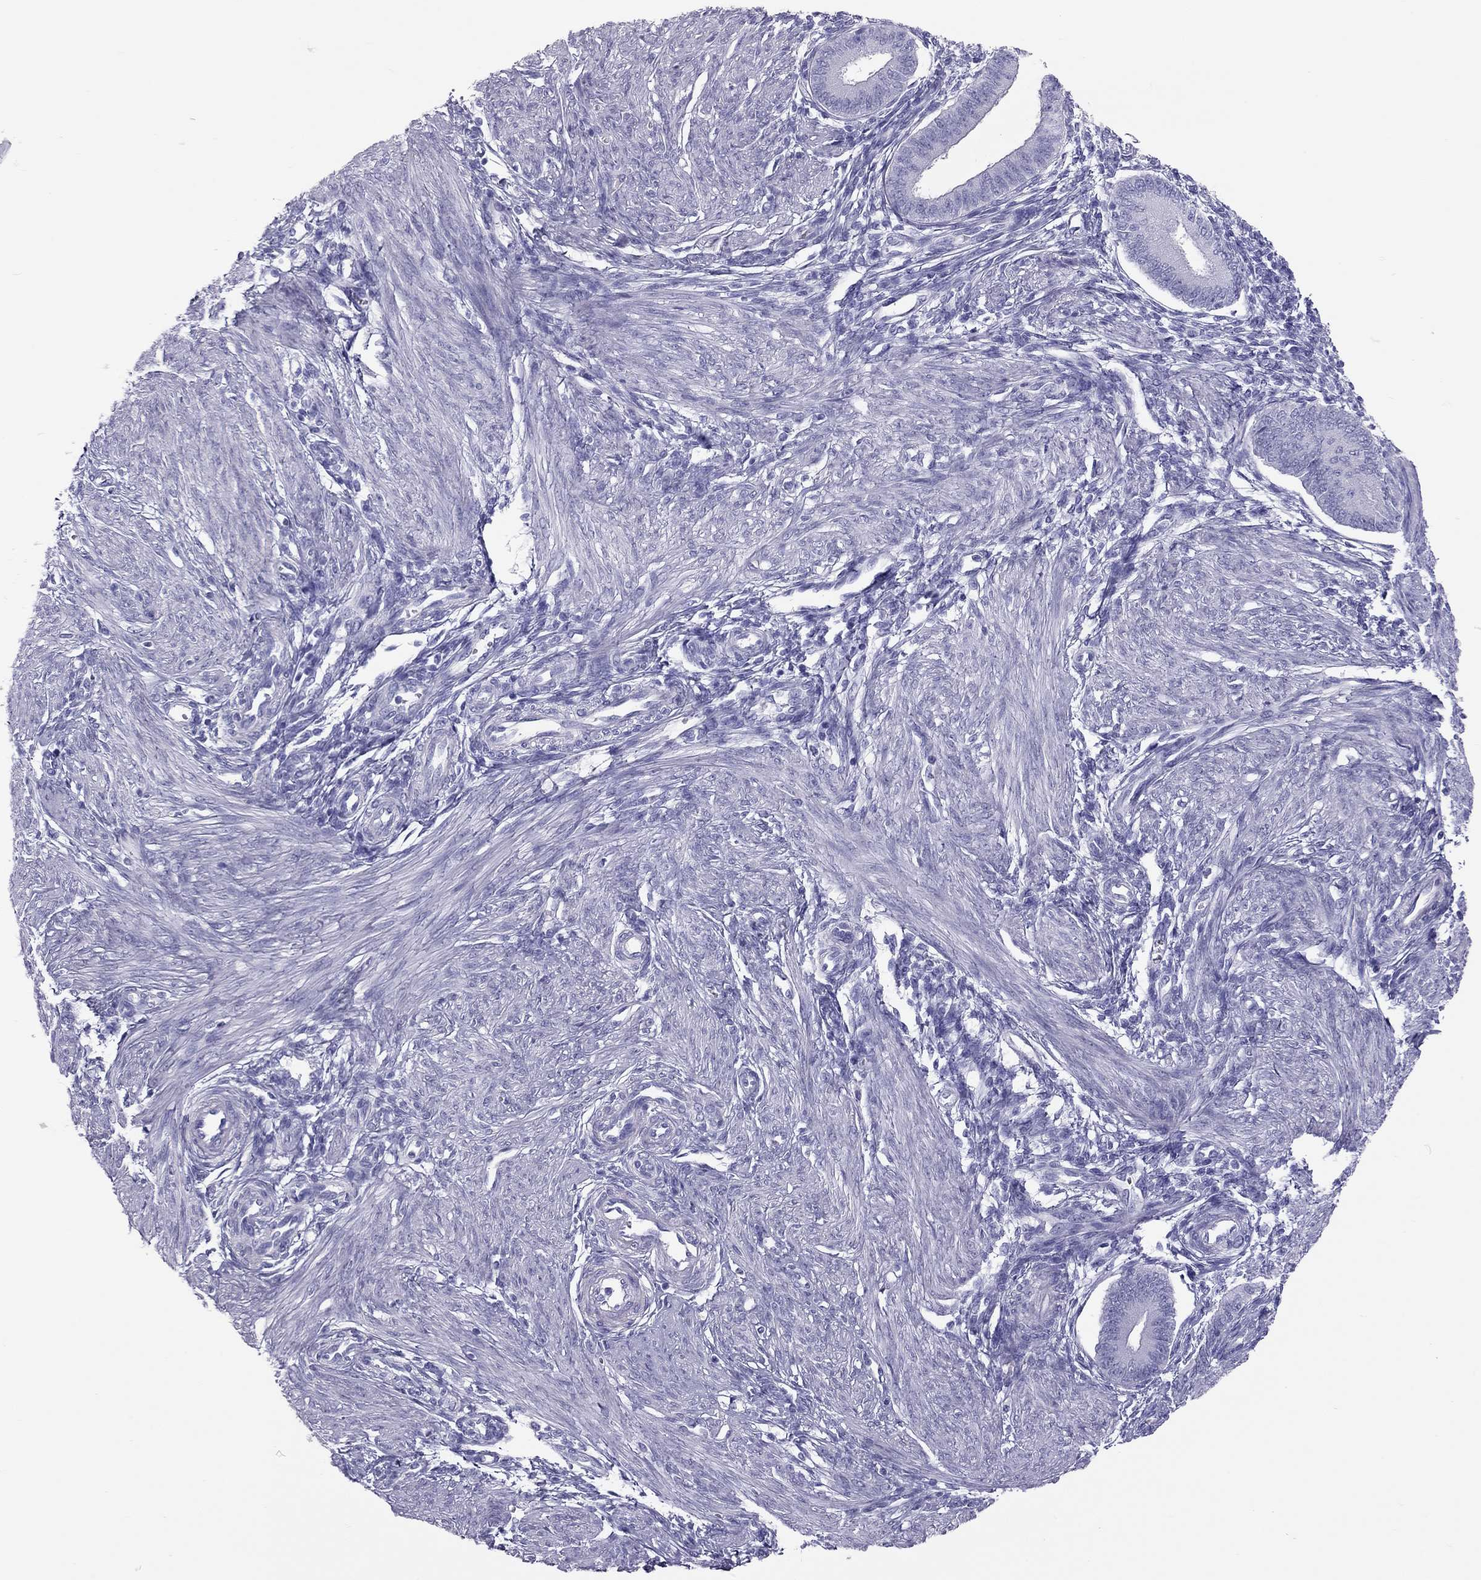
{"staining": {"intensity": "negative", "quantity": "none", "location": "none"}, "tissue": "endometrium", "cell_type": "Cells in endometrial stroma", "image_type": "normal", "snomed": [{"axis": "morphology", "description": "Normal tissue, NOS"}, {"axis": "topography", "description": "Endometrium"}], "caption": "An image of endometrium stained for a protein displays no brown staining in cells in endometrial stroma.", "gene": "PSMB11", "patient": {"sex": "female", "age": 39}}